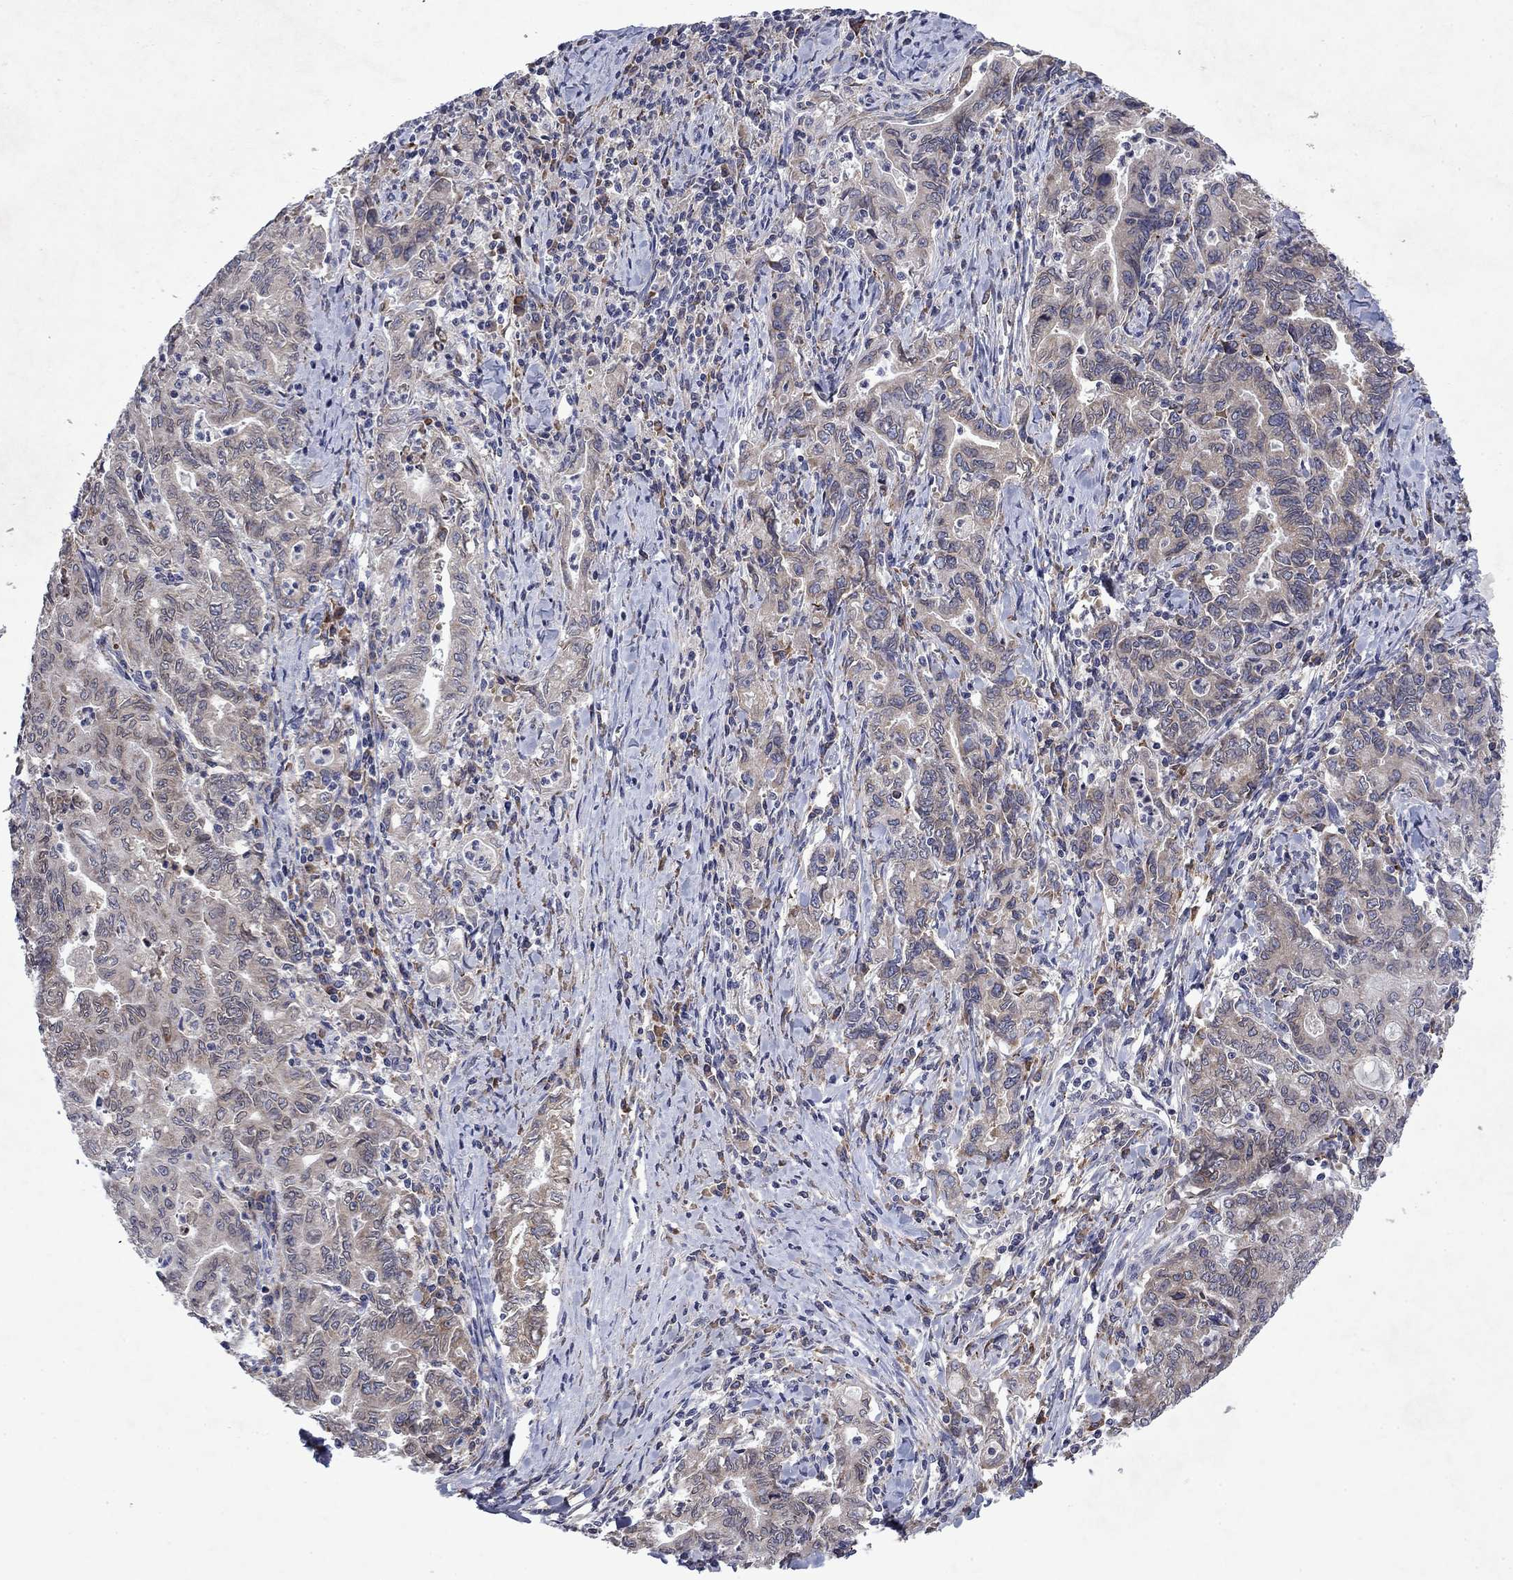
{"staining": {"intensity": "negative", "quantity": "none", "location": "none"}, "tissue": "stomach cancer", "cell_type": "Tumor cells", "image_type": "cancer", "snomed": [{"axis": "morphology", "description": "Adenocarcinoma, NOS"}, {"axis": "topography", "description": "Stomach, upper"}], "caption": "Histopathology image shows no significant protein positivity in tumor cells of stomach cancer (adenocarcinoma).", "gene": "TMEM97", "patient": {"sex": "female", "age": 79}}